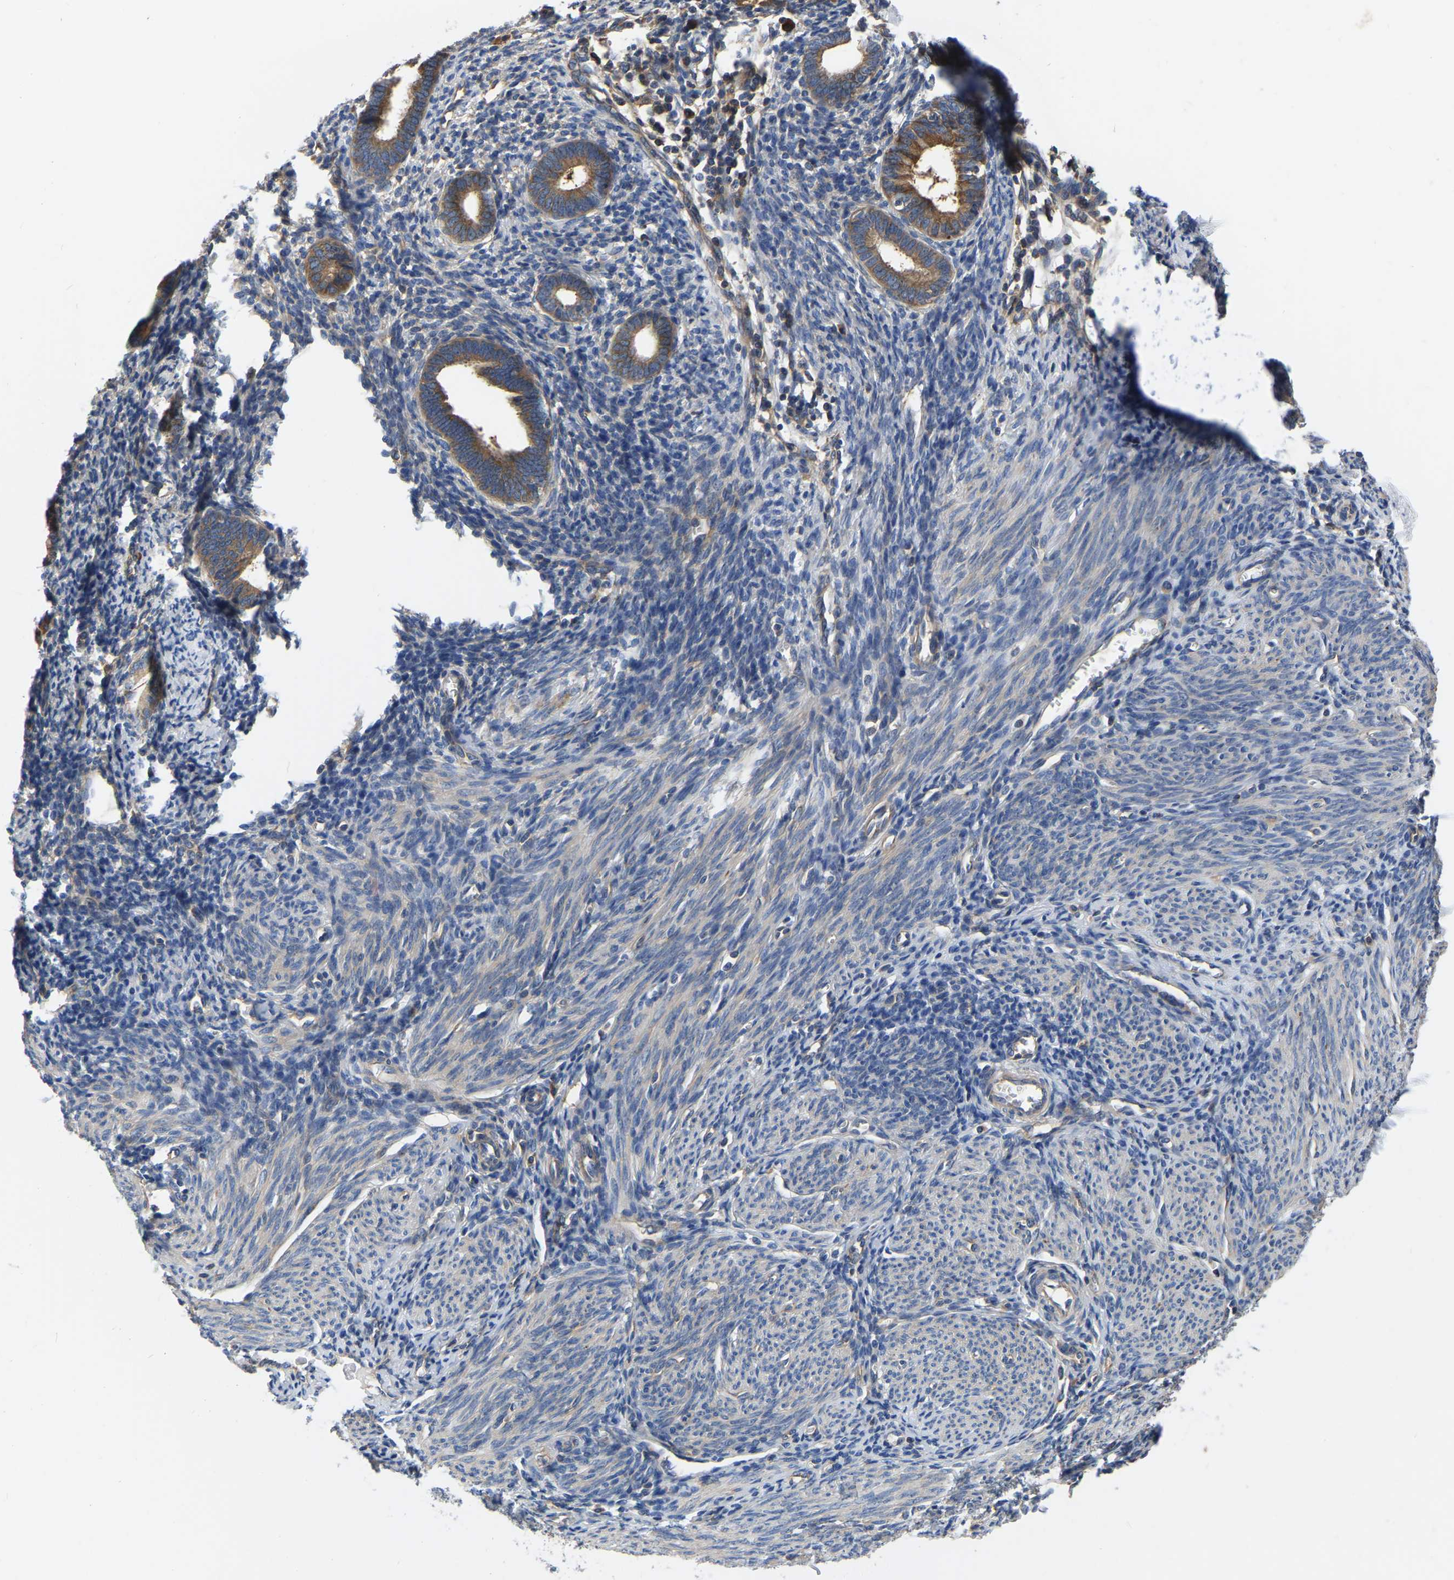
{"staining": {"intensity": "moderate", "quantity": "<25%", "location": "cytoplasmic/membranous"}, "tissue": "endometrium", "cell_type": "Cells in endometrial stroma", "image_type": "normal", "snomed": [{"axis": "morphology", "description": "Normal tissue, NOS"}, {"axis": "morphology", "description": "Adenocarcinoma, NOS"}, {"axis": "topography", "description": "Endometrium"}], "caption": "Immunohistochemical staining of normal human endometrium shows low levels of moderate cytoplasmic/membranous staining in about <25% of cells in endometrial stroma. (DAB = brown stain, brightfield microscopy at high magnification).", "gene": "GARS1", "patient": {"sex": "female", "age": 57}}